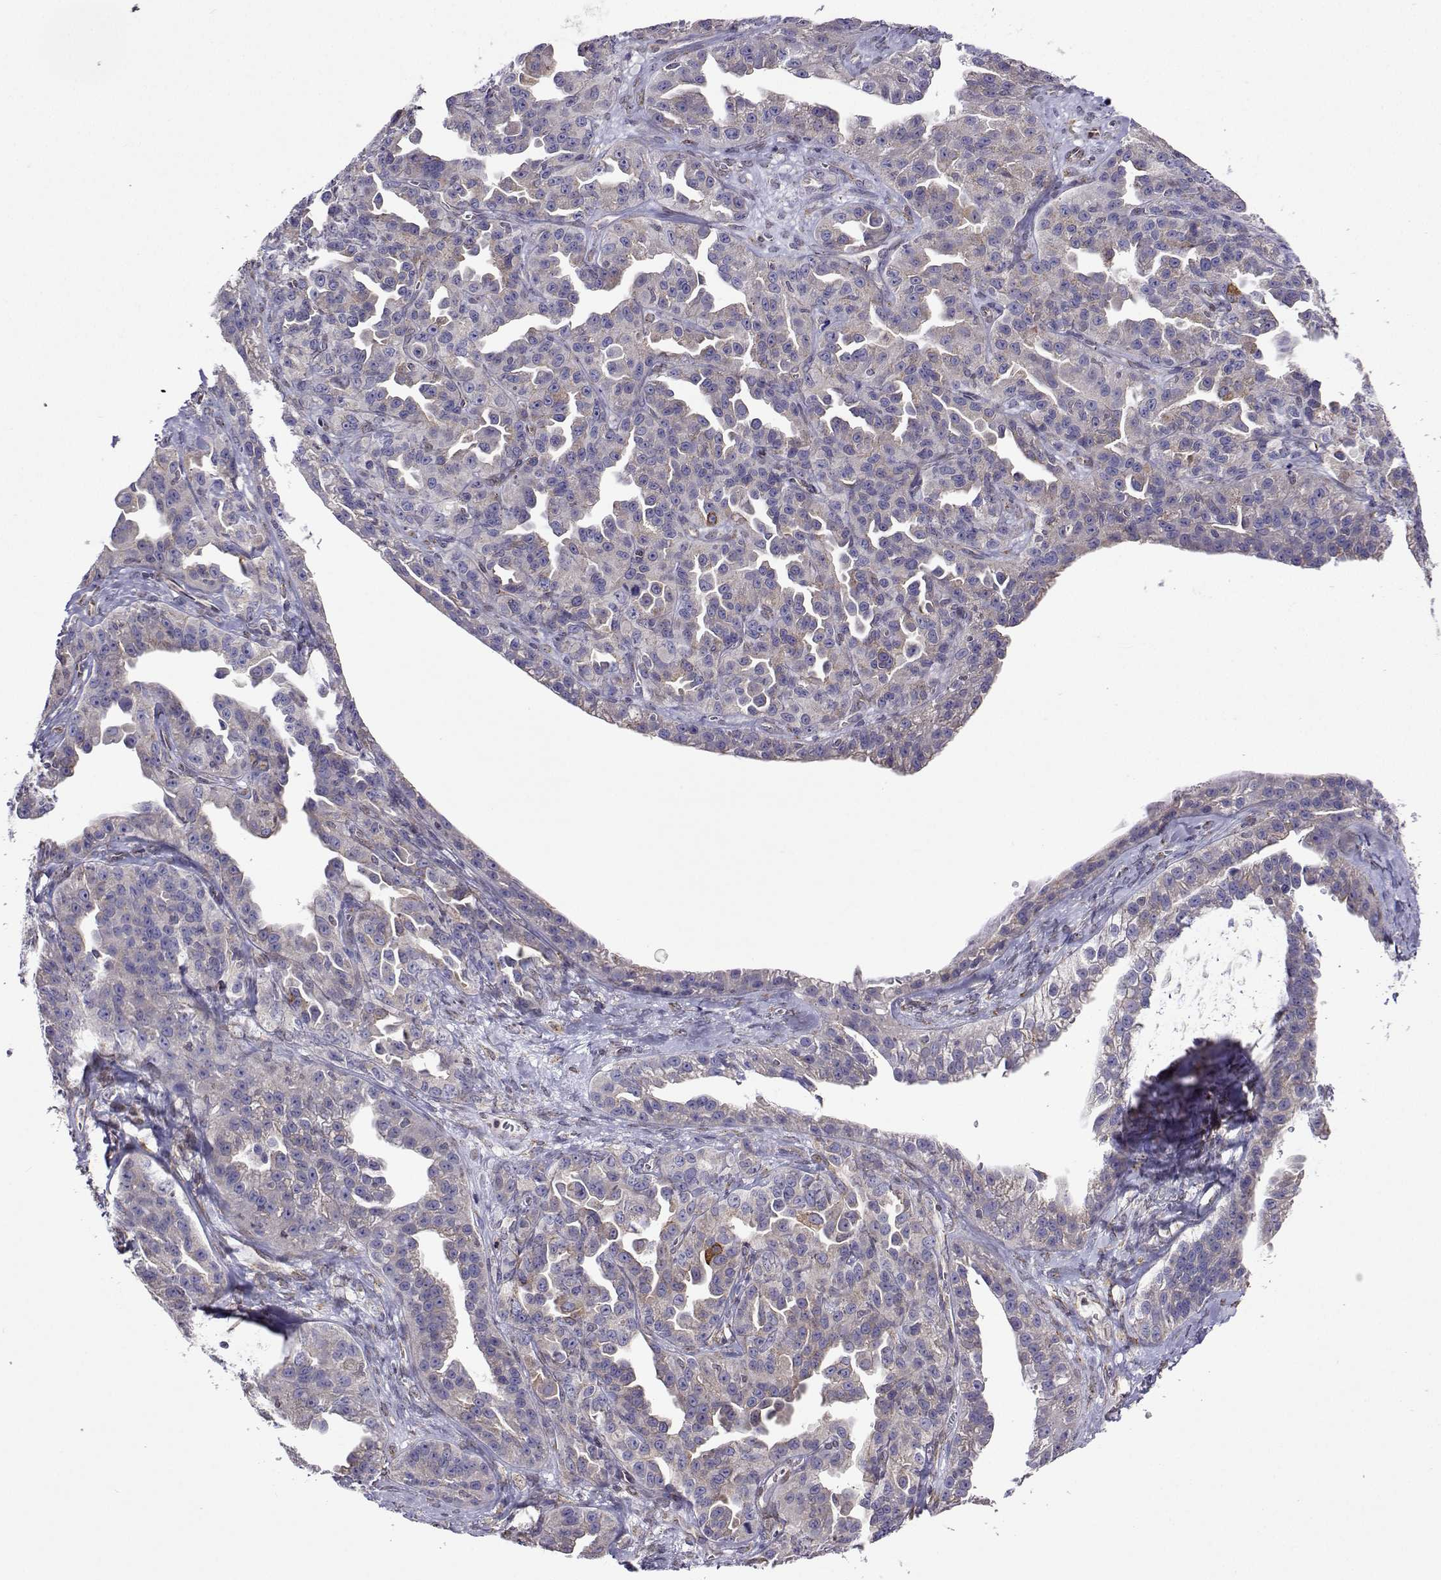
{"staining": {"intensity": "negative", "quantity": "none", "location": "none"}, "tissue": "ovarian cancer", "cell_type": "Tumor cells", "image_type": "cancer", "snomed": [{"axis": "morphology", "description": "Cystadenocarcinoma, serous, NOS"}, {"axis": "topography", "description": "Ovary"}], "caption": "Serous cystadenocarcinoma (ovarian) stained for a protein using IHC displays no staining tumor cells.", "gene": "PGRMC2", "patient": {"sex": "female", "age": 75}}